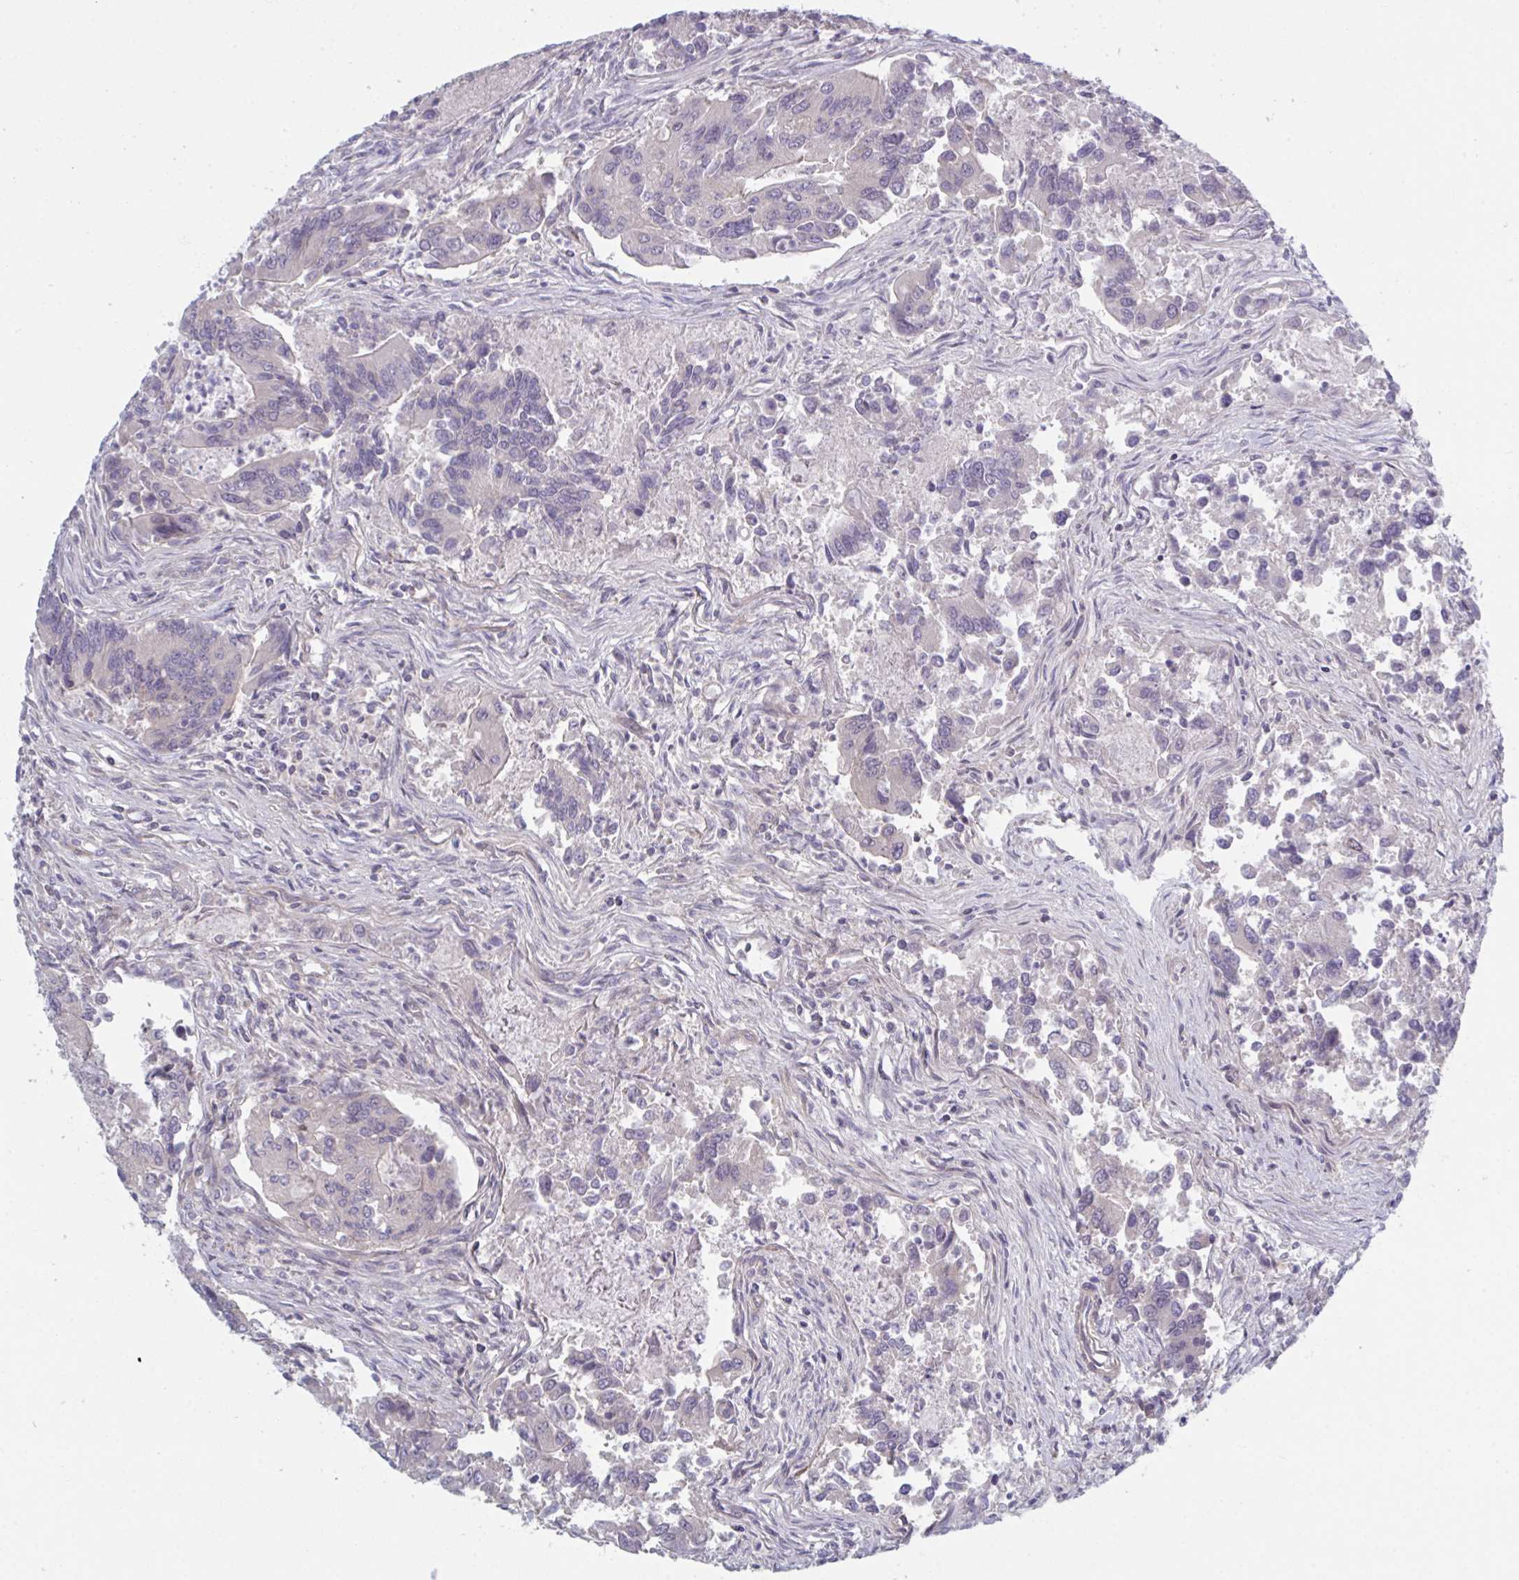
{"staining": {"intensity": "negative", "quantity": "none", "location": "none"}, "tissue": "colorectal cancer", "cell_type": "Tumor cells", "image_type": "cancer", "snomed": [{"axis": "morphology", "description": "Adenocarcinoma, NOS"}, {"axis": "topography", "description": "Colon"}], "caption": "Tumor cells show no significant staining in adenocarcinoma (colorectal).", "gene": "STK26", "patient": {"sex": "female", "age": 67}}